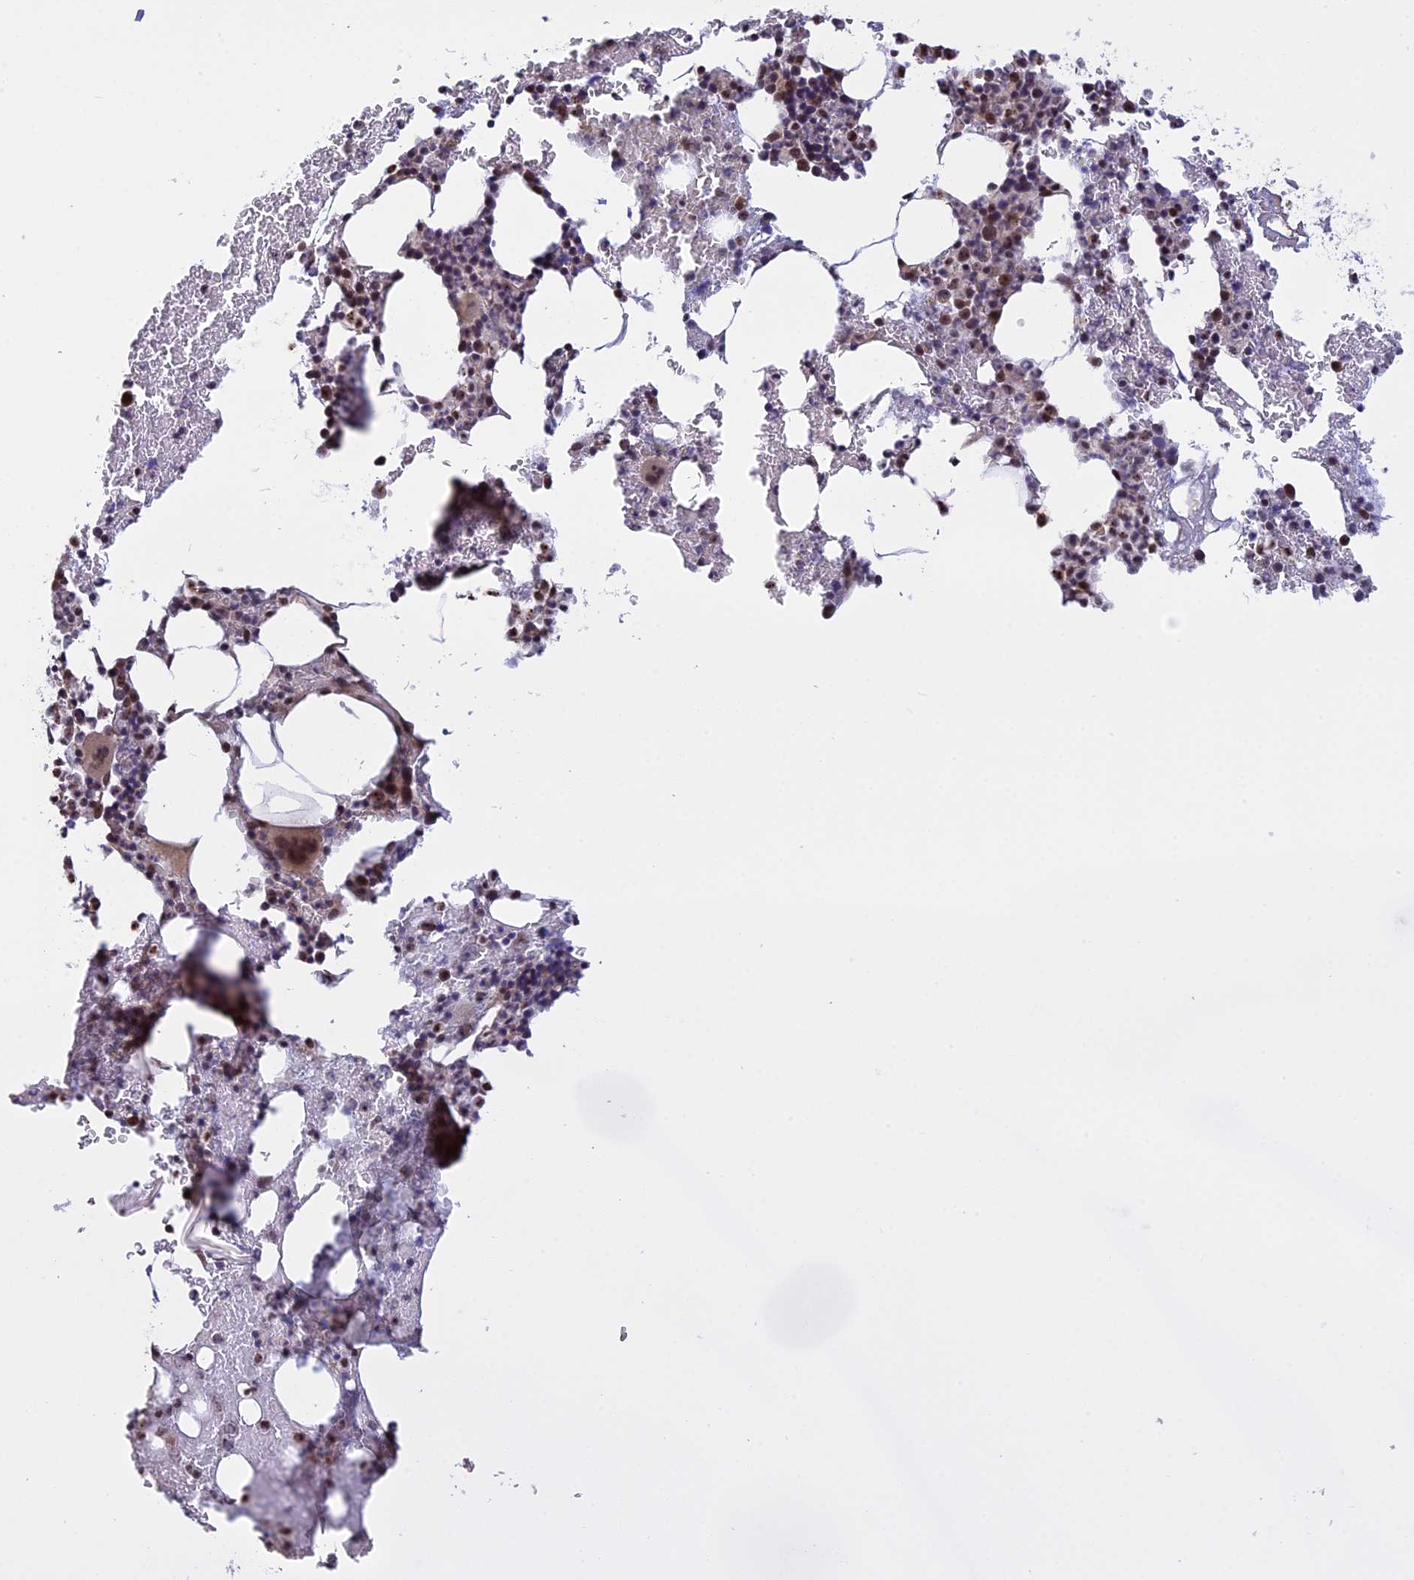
{"staining": {"intensity": "moderate", "quantity": "25%-75%", "location": "nuclear"}, "tissue": "bone marrow", "cell_type": "Hematopoietic cells", "image_type": "normal", "snomed": [{"axis": "morphology", "description": "Normal tissue, NOS"}, {"axis": "morphology", "description": "Inflammation, NOS"}, {"axis": "topography", "description": "Bone marrow"}], "caption": "Bone marrow stained with immunohistochemistry (IHC) demonstrates moderate nuclear staining in approximately 25%-75% of hematopoietic cells. (Stains: DAB (3,3'-diaminobenzidine) in brown, nuclei in blue, Microscopy: brightfield microscopy at high magnification).", "gene": "MGA", "patient": {"sex": "male", "age": 41}}